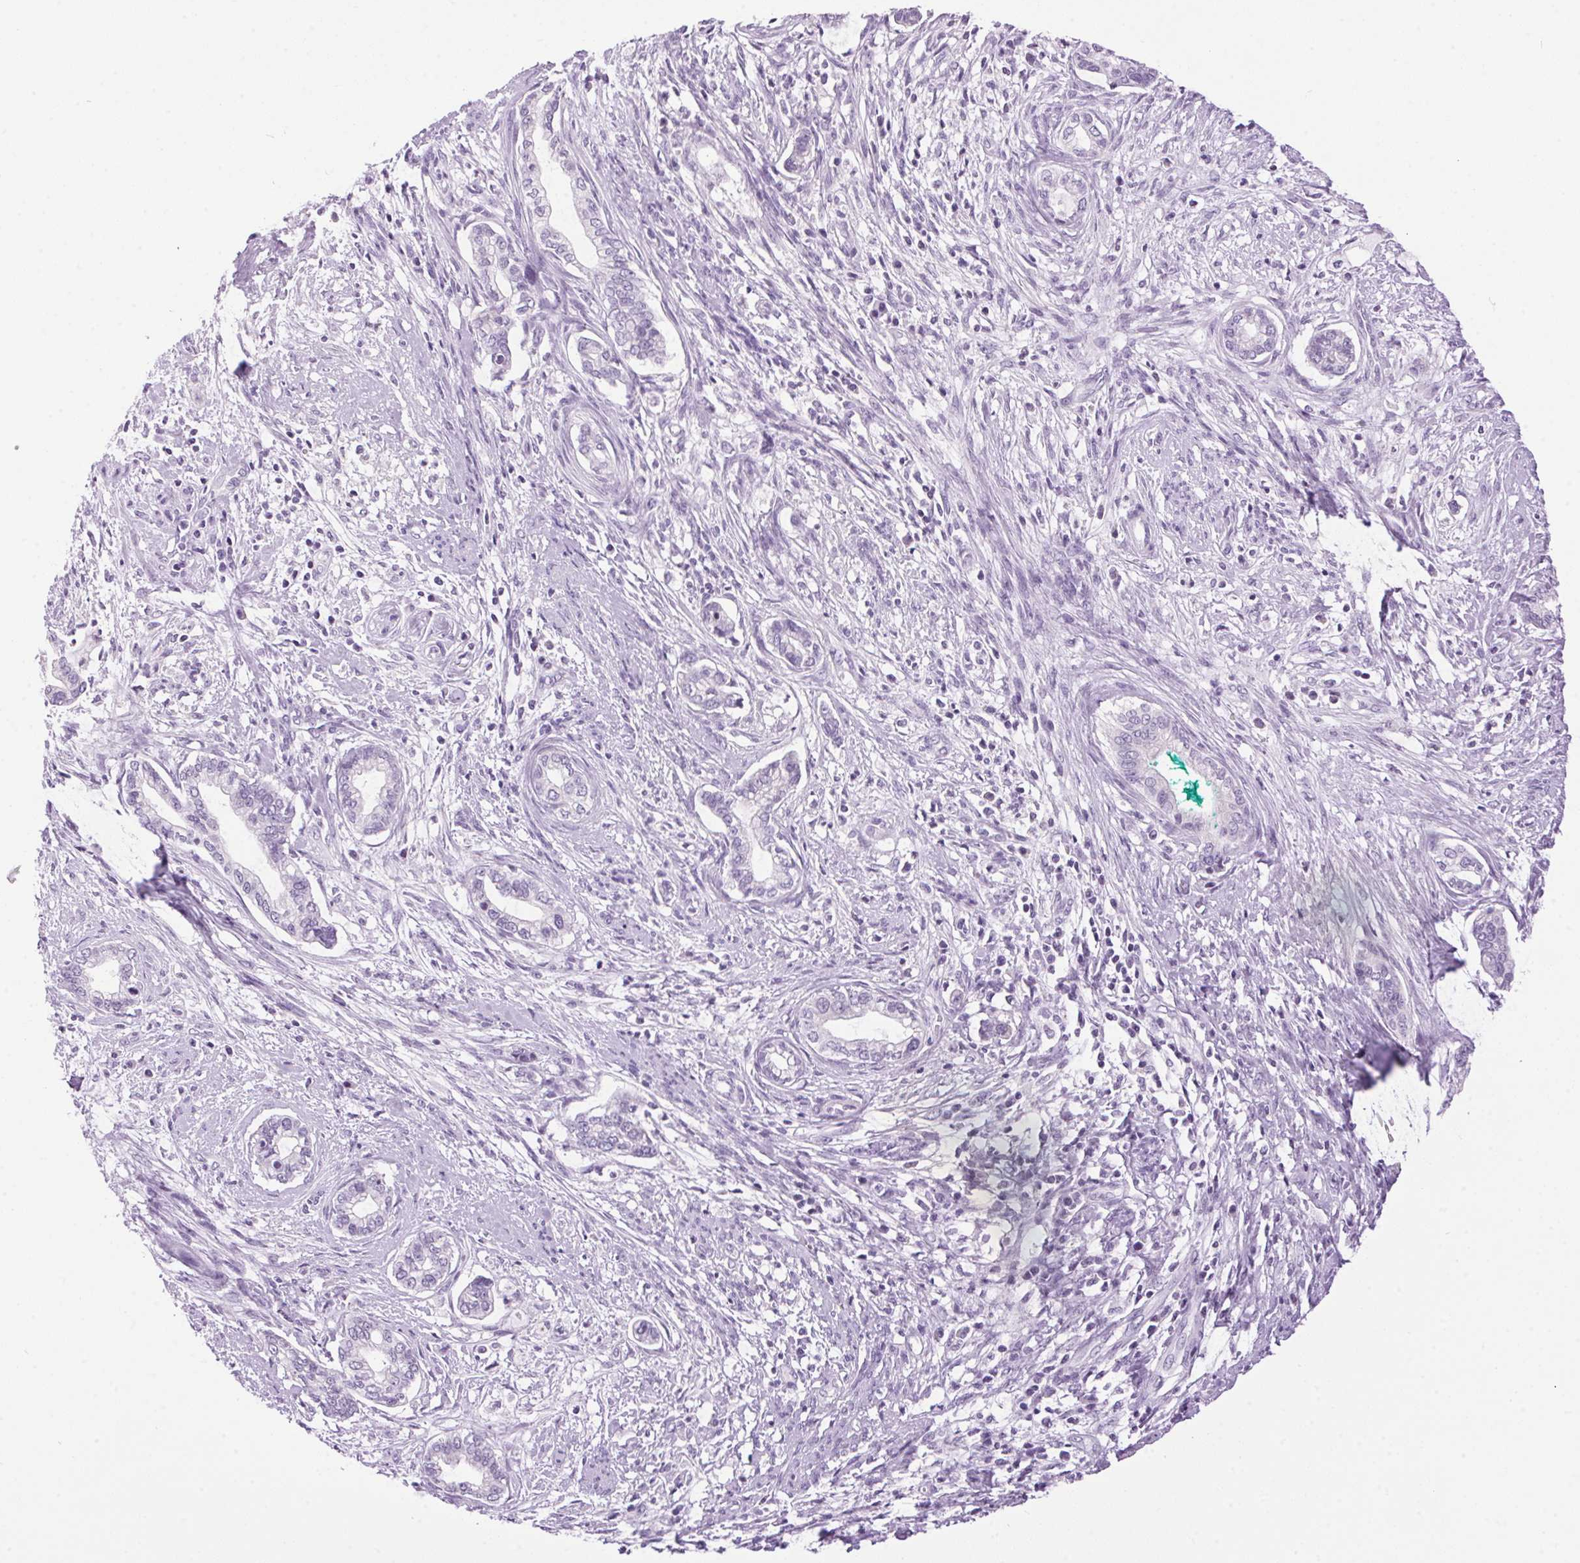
{"staining": {"intensity": "negative", "quantity": "none", "location": "none"}, "tissue": "cervical cancer", "cell_type": "Tumor cells", "image_type": "cancer", "snomed": [{"axis": "morphology", "description": "Adenocarcinoma, NOS"}, {"axis": "topography", "description": "Cervix"}], "caption": "This is a image of IHC staining of cervical cancer, which shows no expression in tumor cells.", "gene": "TMEM88B", "patient": {"sex": "female", "age": 62}}